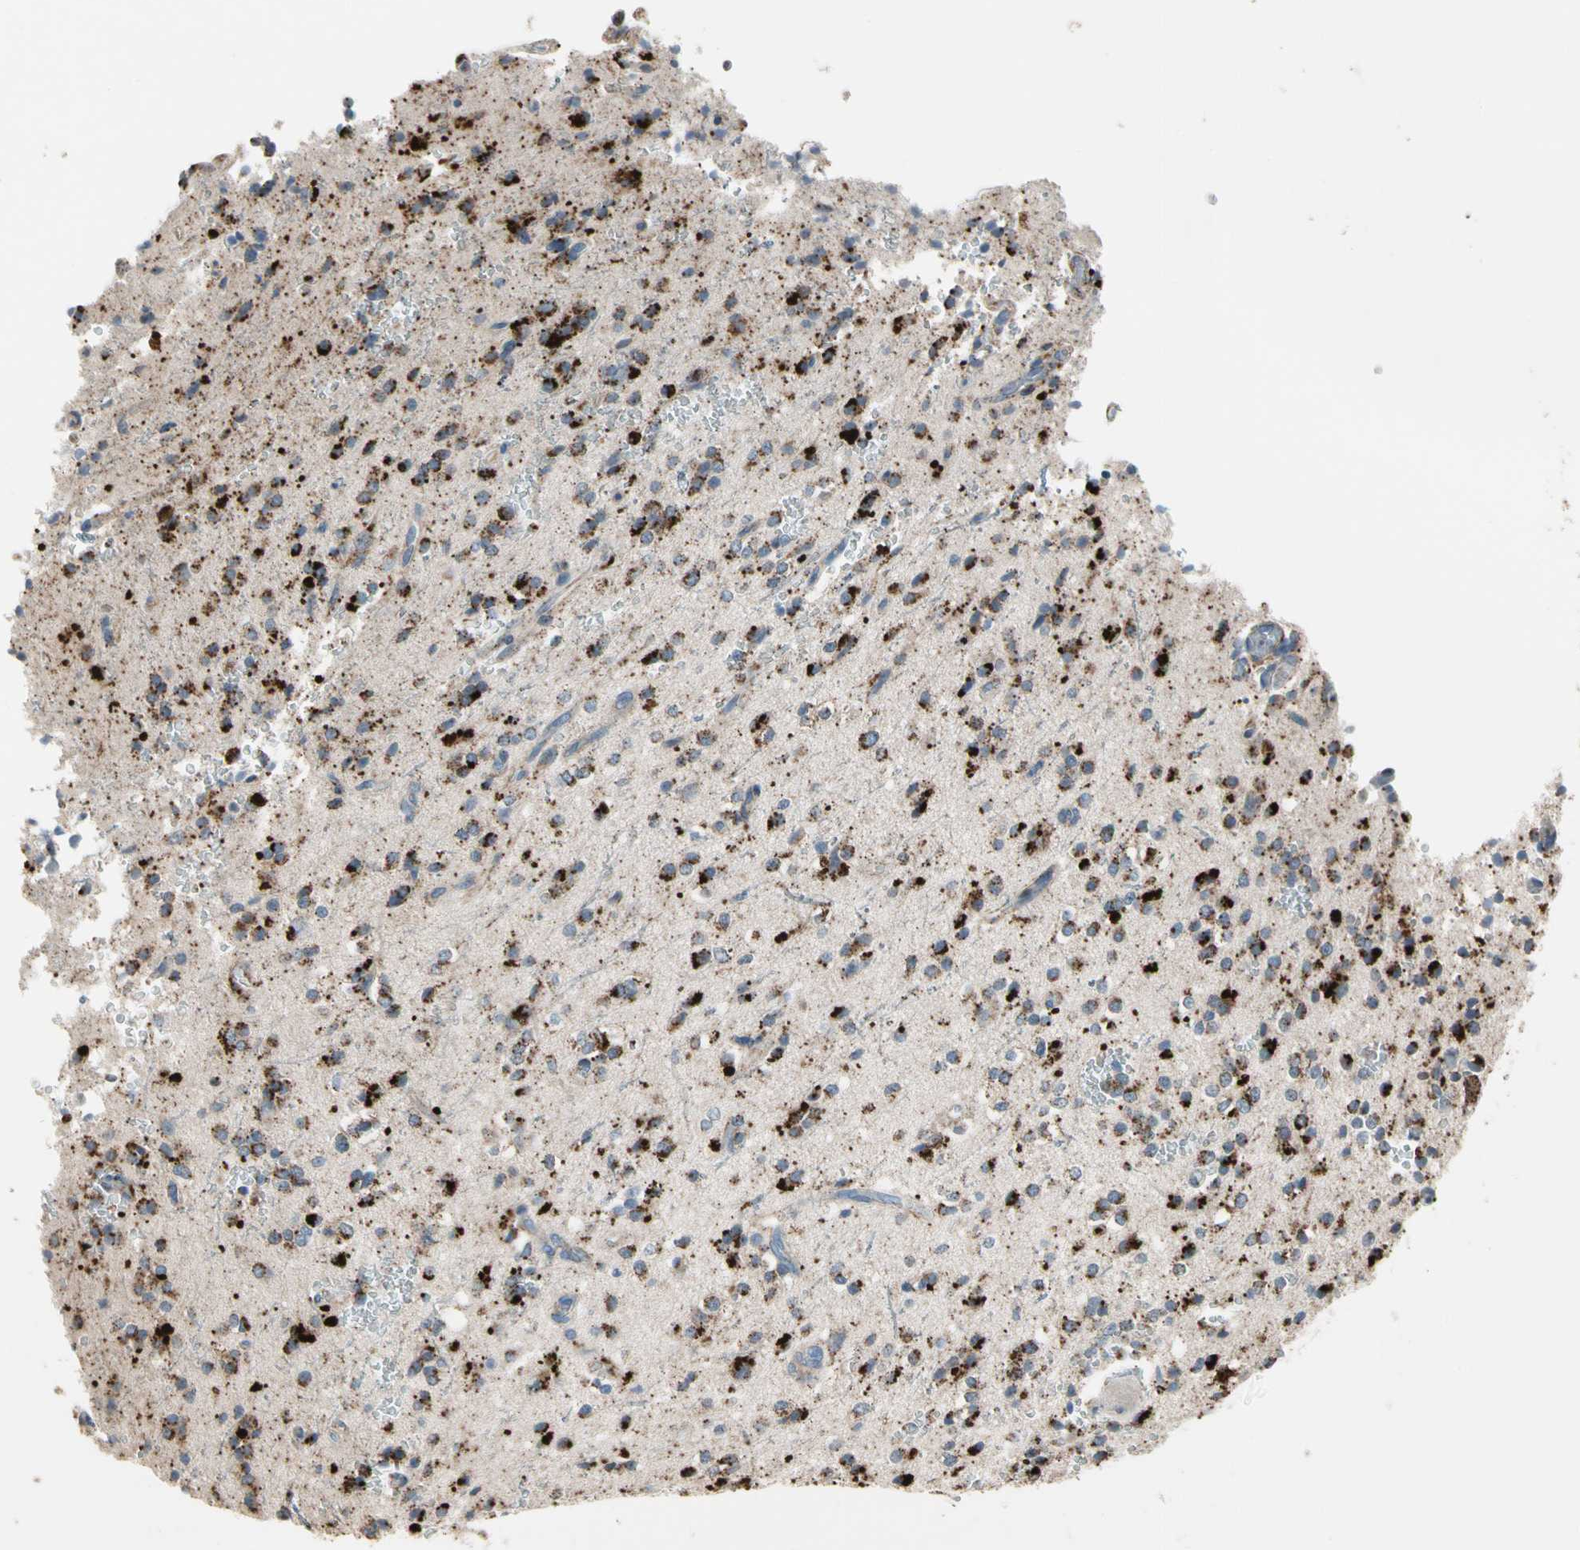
{"staining": {"intensity": "strong", "quantity": "25%-75%", "location": "cytoplasmic/membranous"}, "tissue": "glioma", "cell_type": "Tumor cells", "image_type": "cancer", "snomed": [{"axis": "morphology", "description": "Glioma, malignant, High grade"}, {"axis": "topography", "description": "Brain"}], "caption": "Malignant high-grade glioma stained for a protein (brown) shows strong cytoplasmic/membranous positive positivity in about 25%-75% of tumor cells.", "gene": "GM2A", "patient": {"sex": "male", "age": 47}}